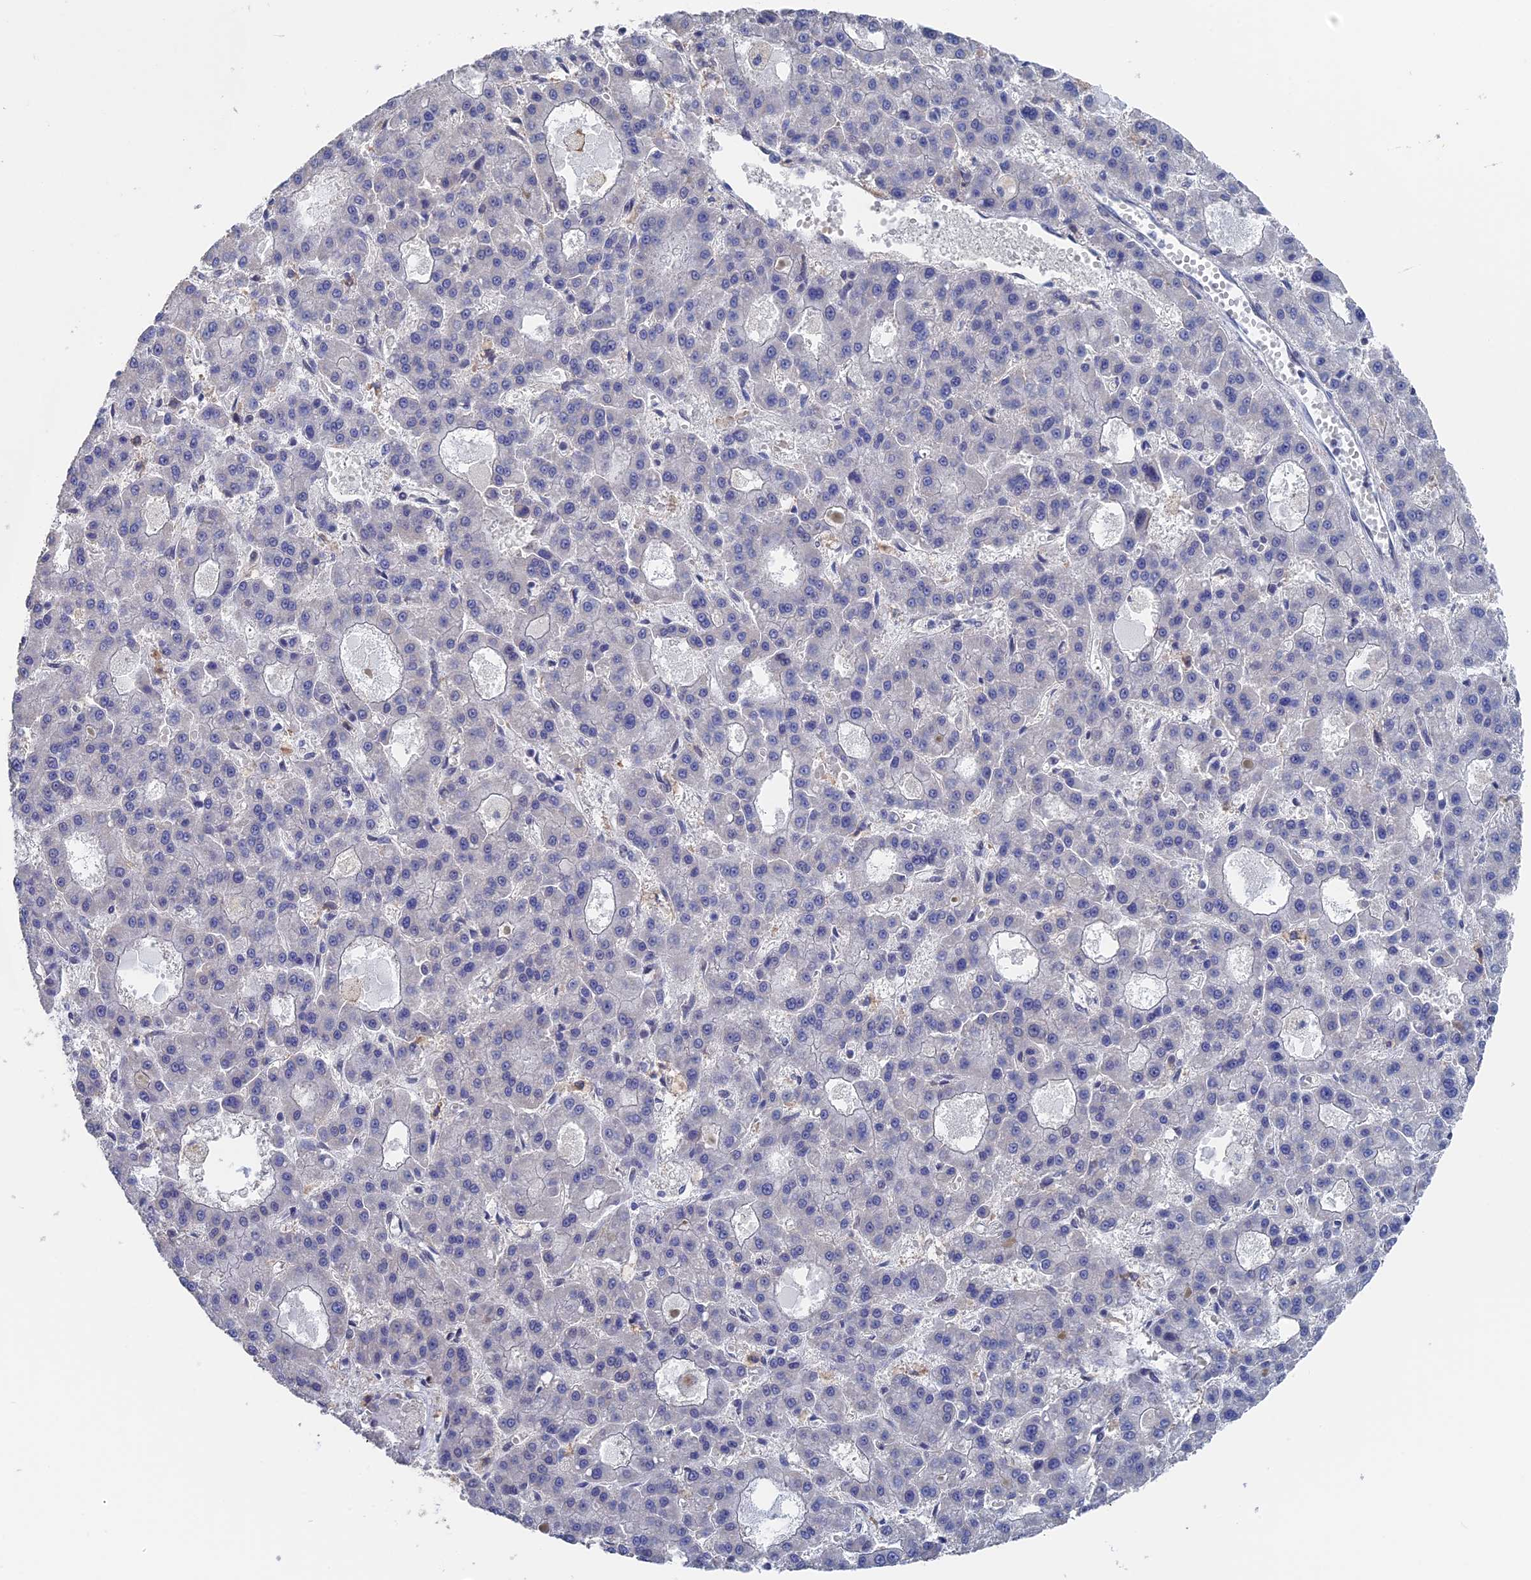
{"staining": {"intensity": "negative", "quantity": "none", "location": "none"}, "tissue": "liver cancer", "cell_type": "Tumor cells", "image_type": "cancer", "snomed": [{"axis": "morphology", "description": "Carcinoma, Hepatocellular, NOS"}, {"axis": "topography", "description": "Liver"}], "caption": "DAB immunohistochemical staining of human liver cancer reveals no significant expression in tumor cells.", "gene": "TSSC4", "patient": {"sex": "male", "age": 70}}